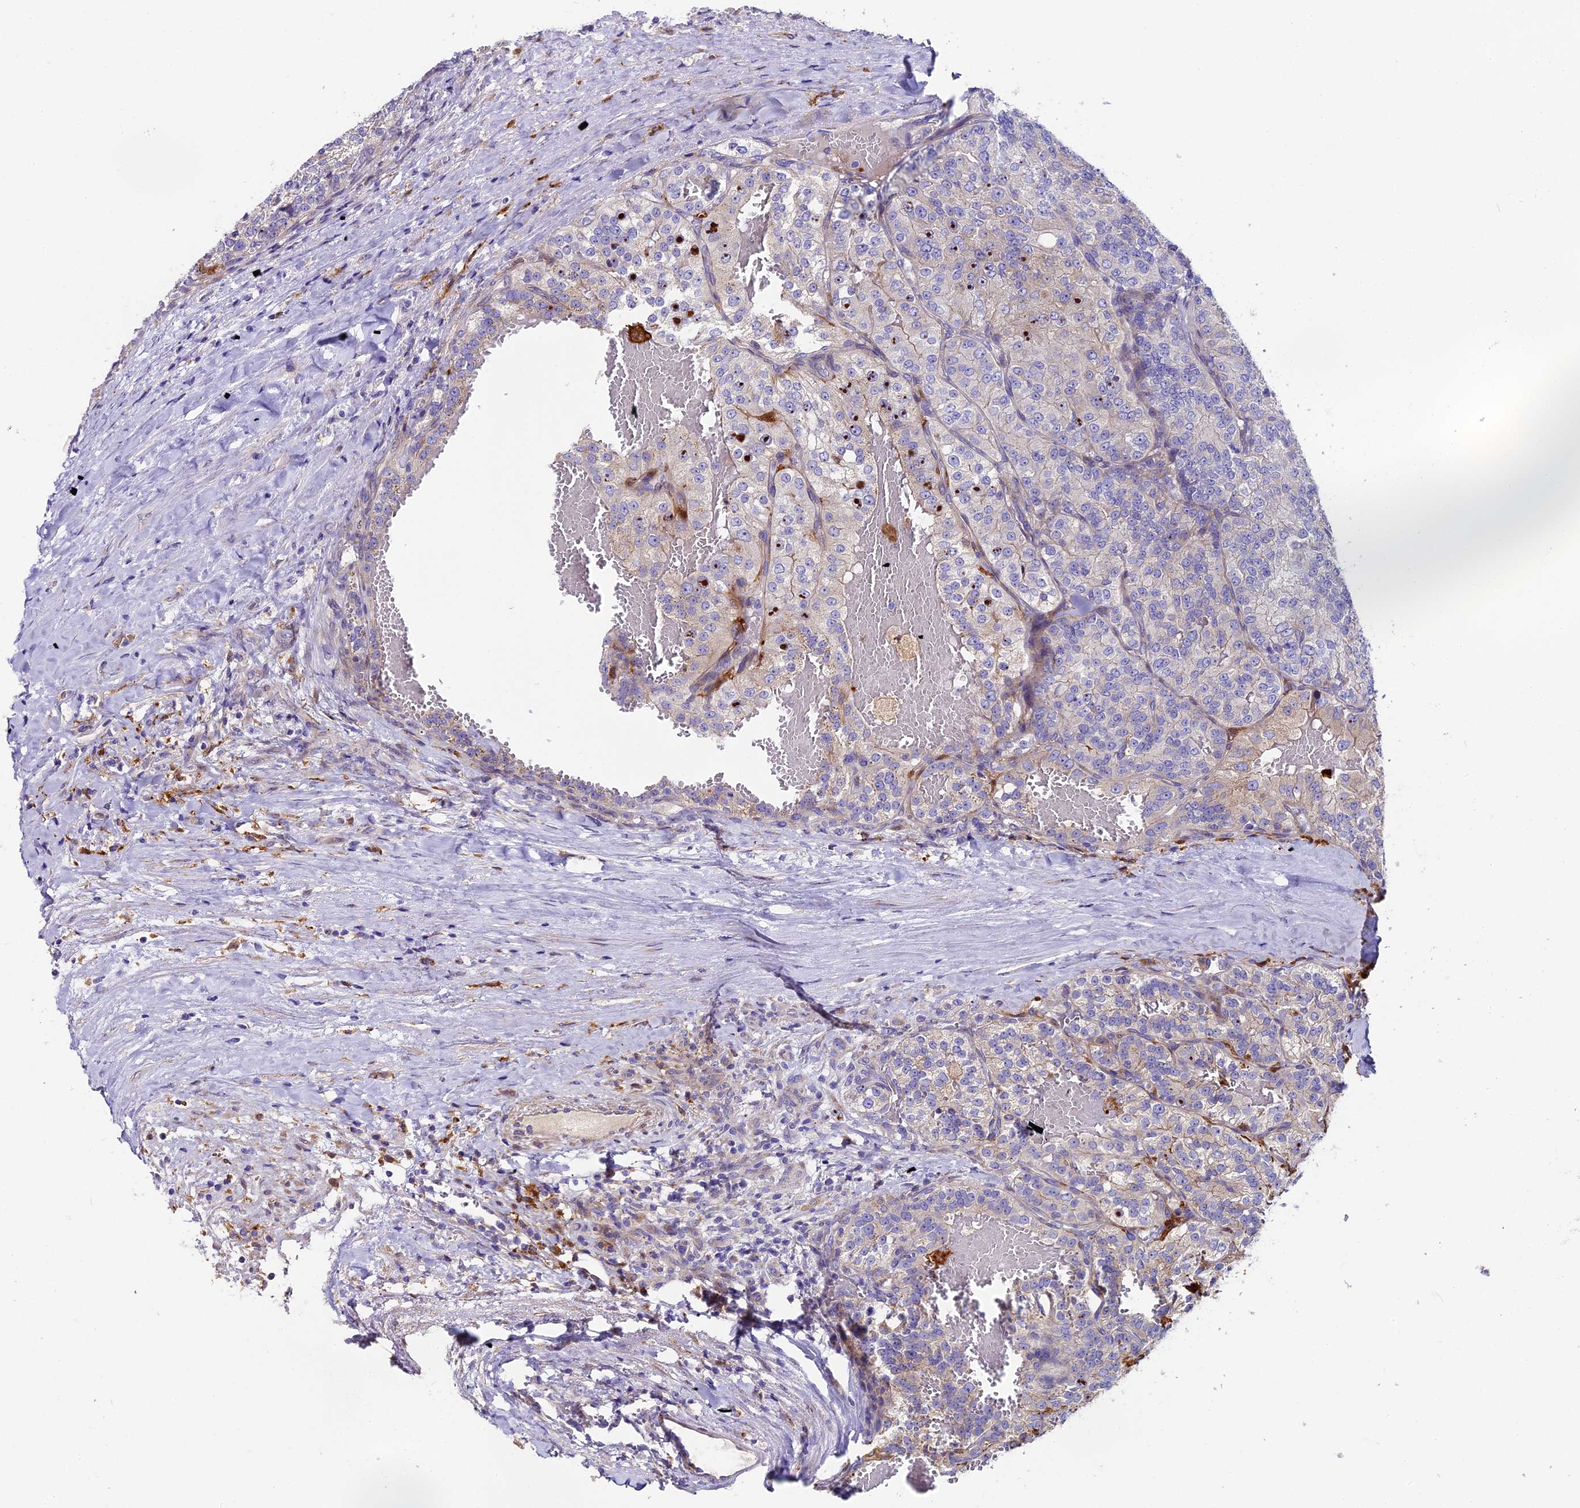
{"staining": {"intensity": "weak", "quantity": "<25%", "location": "cytoplasmic/membranous"}, "tissue": "renal cancer", "cell_type": "Tumor cells", "image_type": "cancer", "snomed": [{"axis": "morphology", "description": "Adenocarcinoma, NOS"}, {"axis": "topography", "description": "Kidney"}], "caption": "Immunohistochemical staining of renal adenocarcinoma demonstrates no significant positivity in tumor cells.", "gene": "PIGU", "patient": {"sex": "female", "age": 63}}